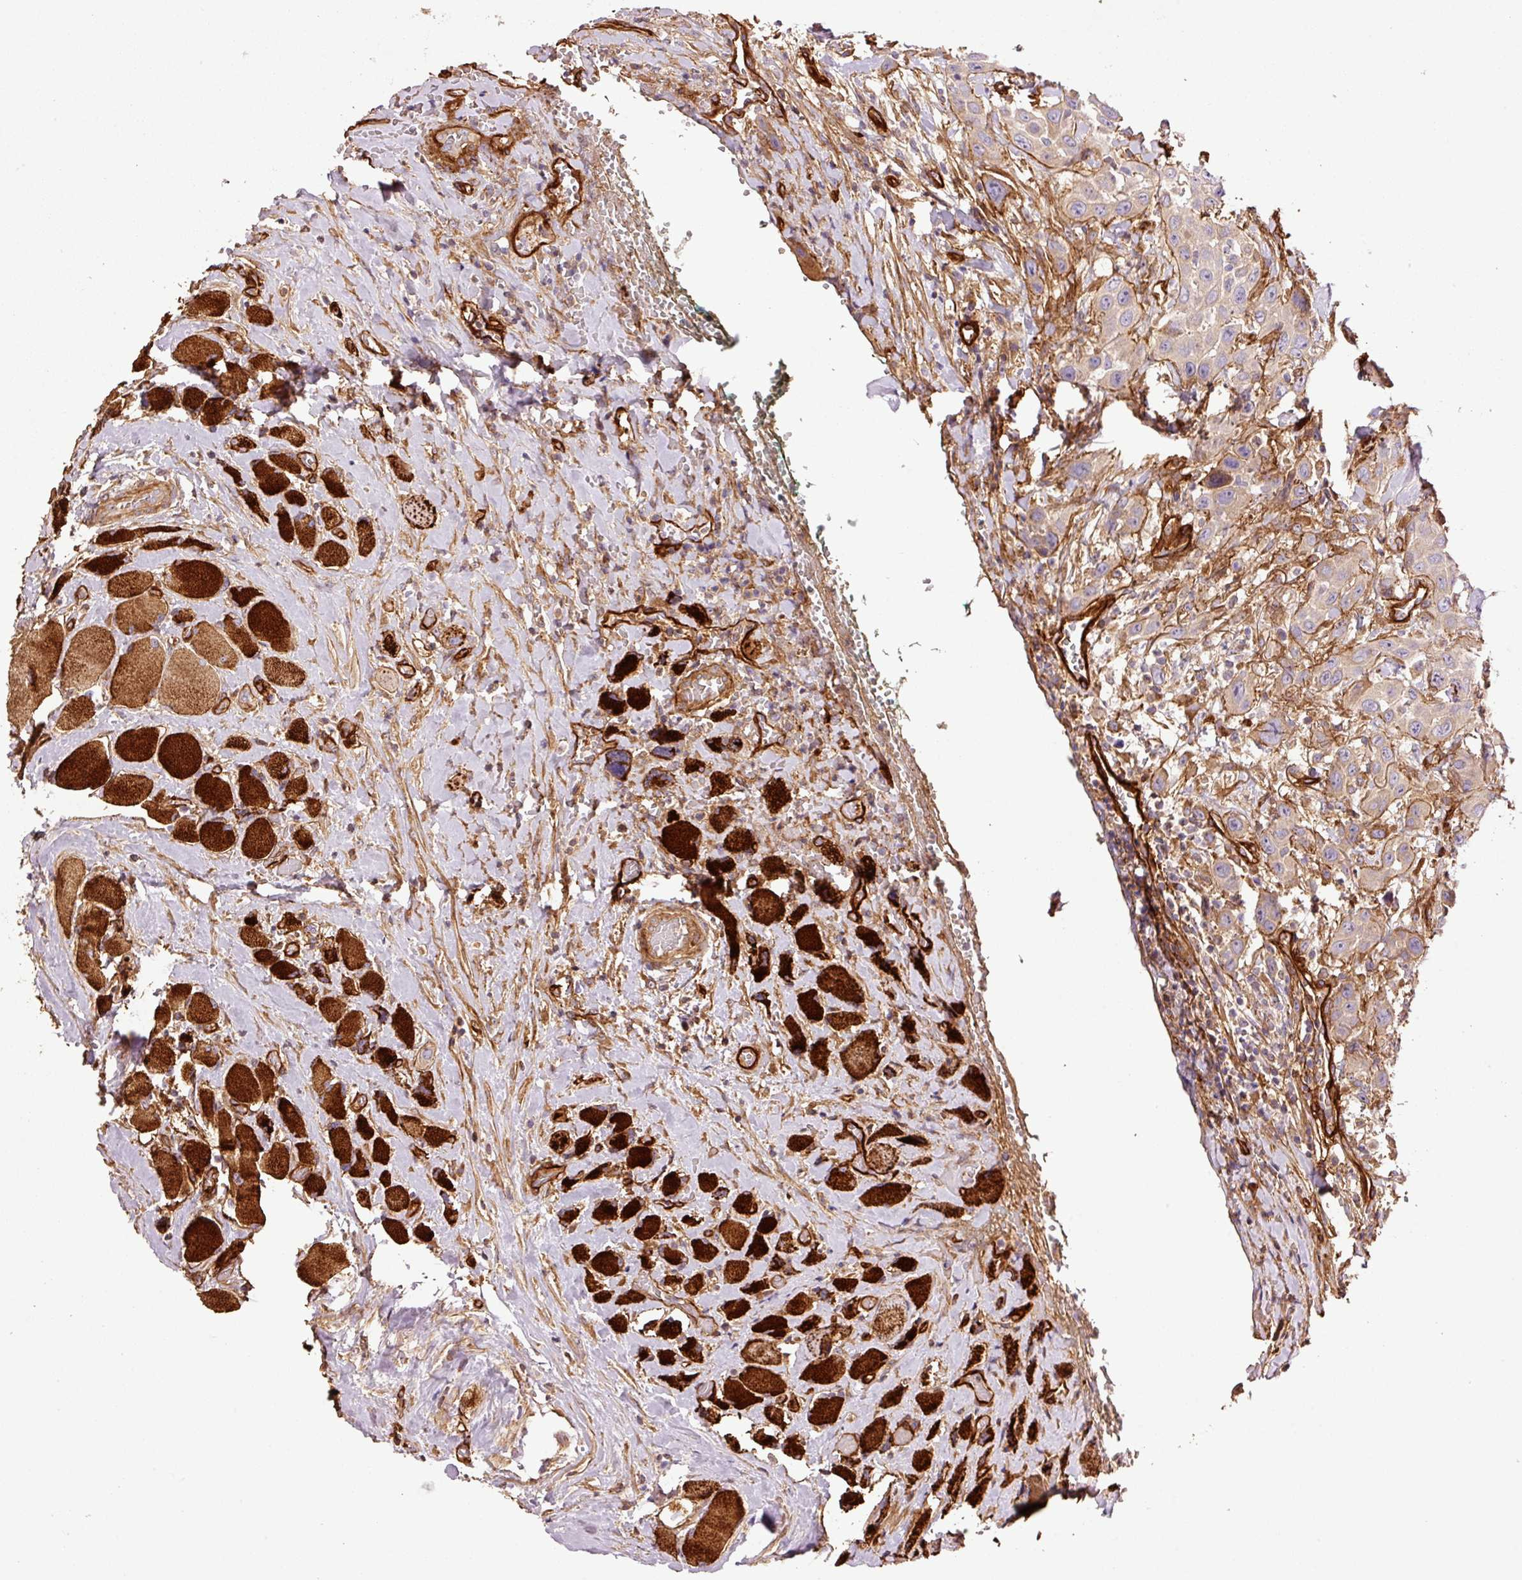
{"staining": {"intensity": "negative", "quantity": "none", "location": "none"}, "tissue": "head and neck cancer", "cell_type": "Tumor cells", "image_type": "cancer", "snomed": [{"axis": "morphology", "description": "Squamous cell carcinoma, NOS"}, {"axis": "topography", "description": "Head-Neck"}], "caption": "High power microscopy micrograph of an immunohistochemistry photomicrograph of head and neck cancer, revealing no significant staining in tumor cells.", "gene": "NID2", "patient": {"sex": "male", "age": 81}}